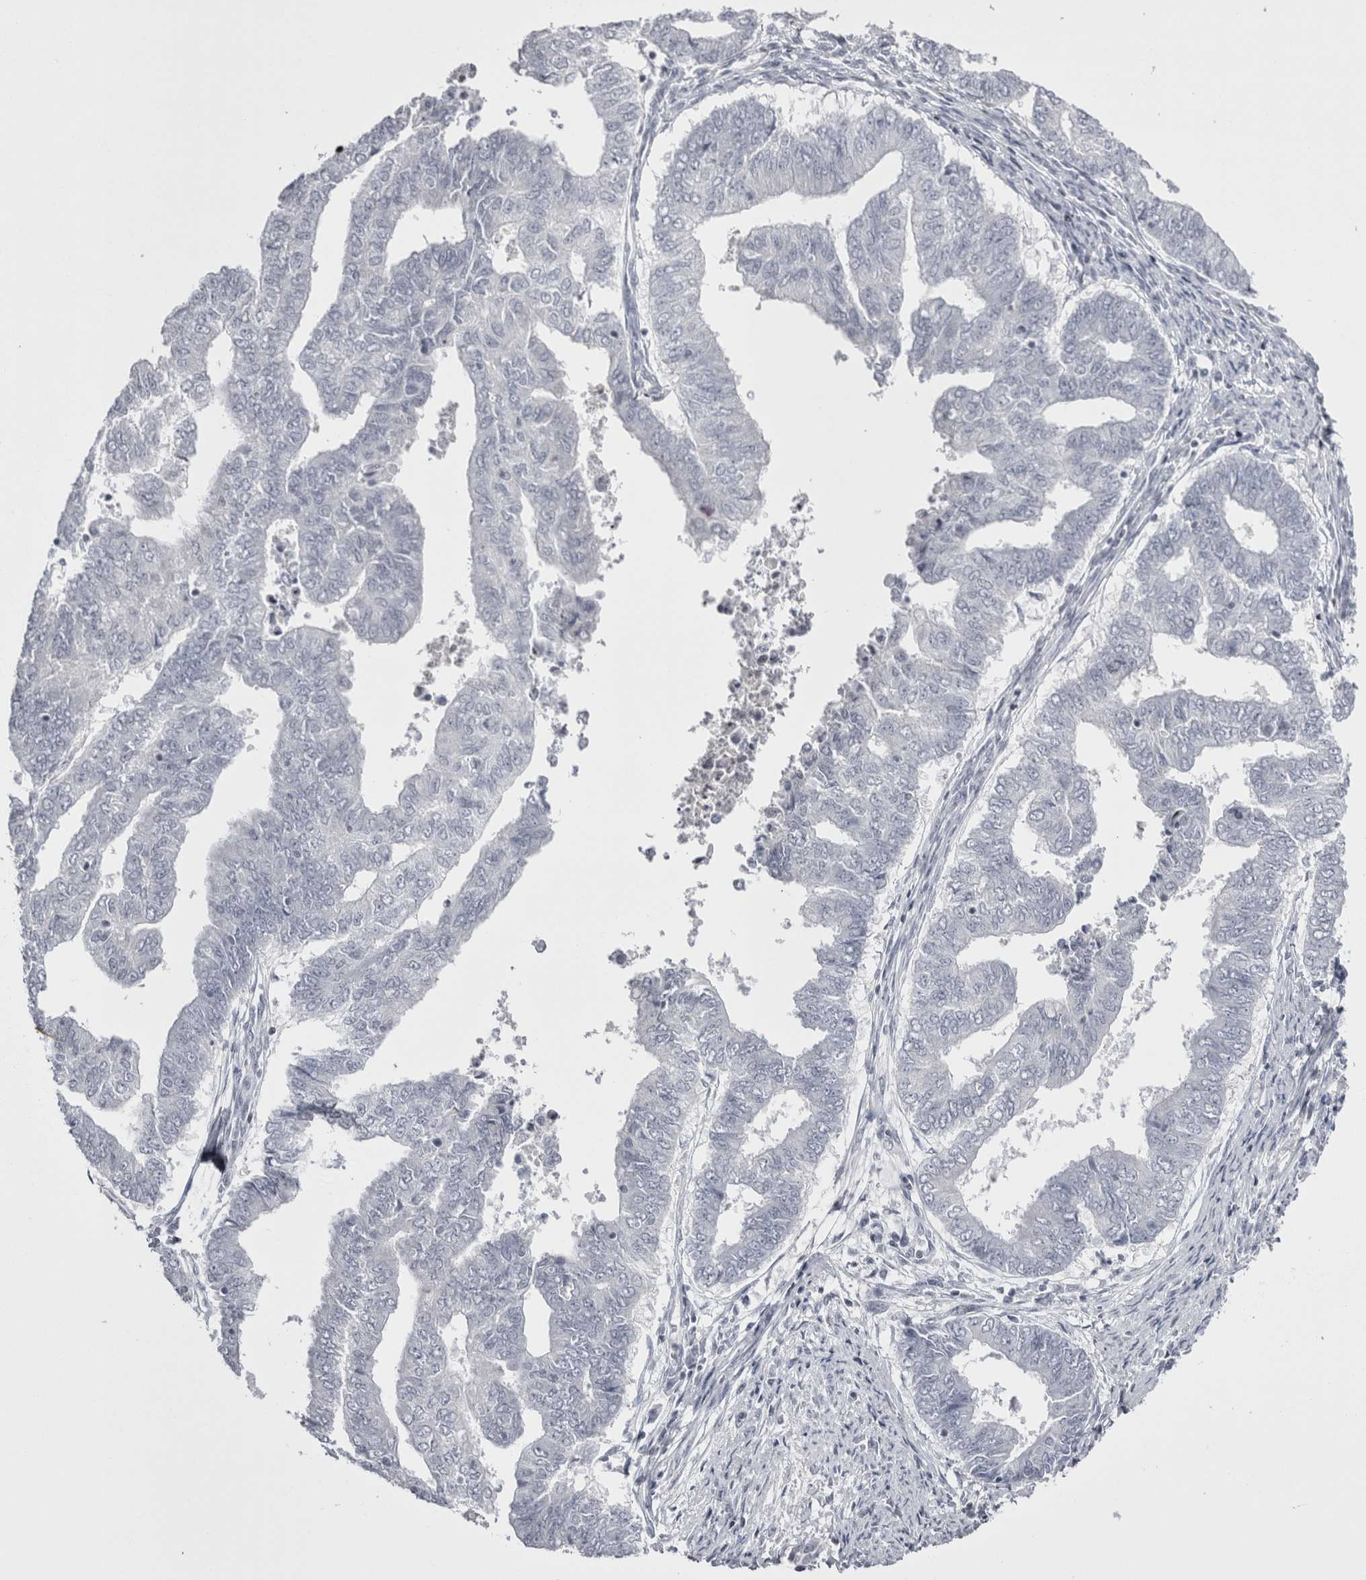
{"staining": {"intensity": "negative", "quantity": "none", "location": "none"}, "tissue": "endometrial cancer", "cell_type": "Tumor cells", "image_type": "cancer", "snomed": [{"axis": "morphology", "description": "Polyp, NOS"}, {"axis": "morphology", "description": "Adenocarcinoma, NOS"}, {"axis": "morphology", "description": "Adenoma, NOS"}, {"axis": "topography", "description": "Endometrium"}], "caption": "This image is of adenoma (endometrial) stained with IHC to label a protein in brown with the nuclei are counter-stained blue. There is no expression in tumor cells.", "gene": "FNDC8", "patient": {"sex": "female", "age": 79}}